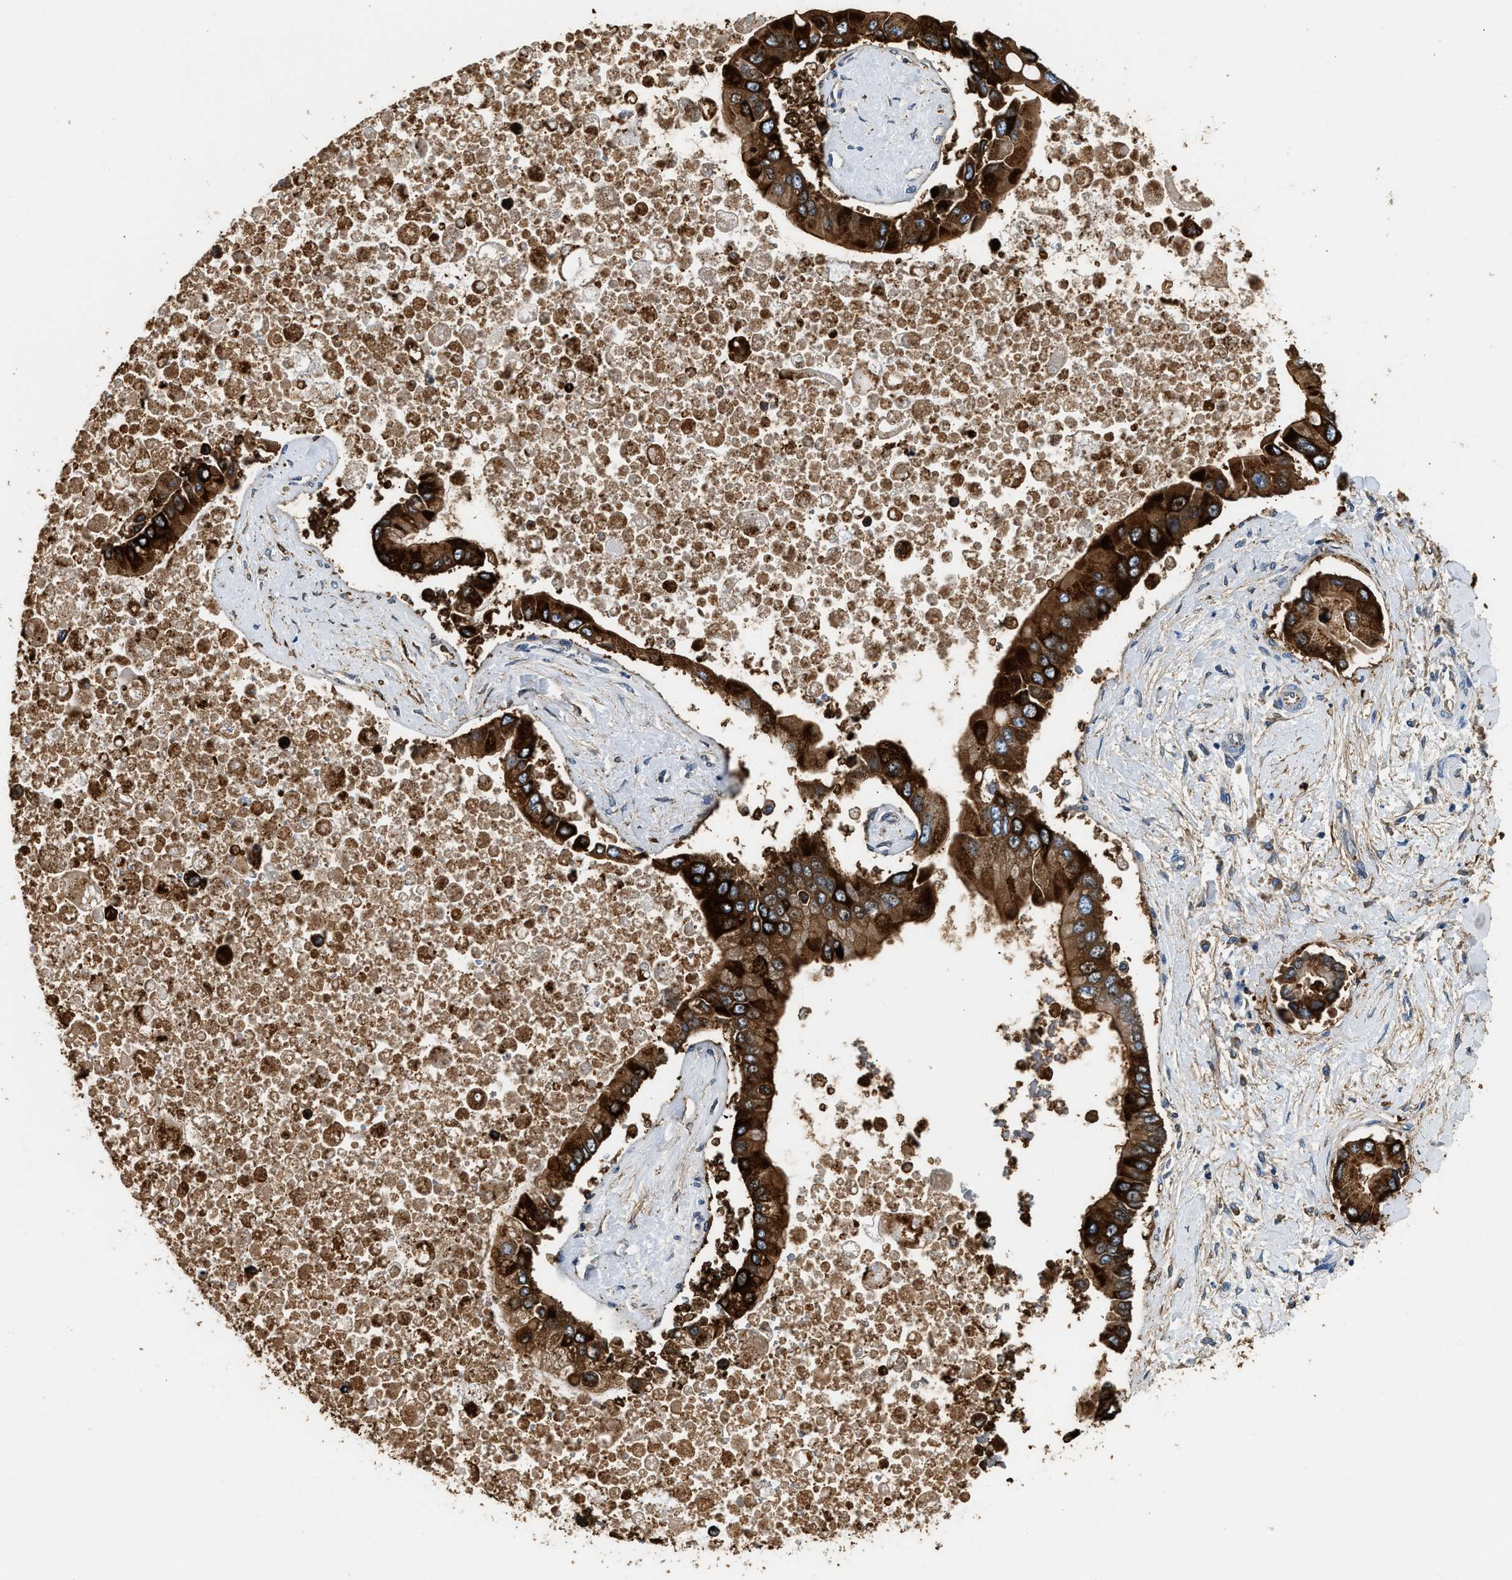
{"staining": {"intensity": "strong", "quantity": ">75%", "location": "cytoplasmic/membranous"}, "tissue": "liver cancer", "cell_type": "Tumor cells", "image_type": "cancer", "snomed": [{"axis": "morphology", "description": "Cholangiocarcinoma"}, {"axis": "topography", "description": "Liver"}], "caption": "Liver cancer (cholangiocarcinoma) stained with immunohistochemistry (IHC) reveals strong cytoplasmic/membranous positivity in about >75% of tumor cells.", "gene": "ANXA3", "patient": {"sex": "male", "age": 50}}